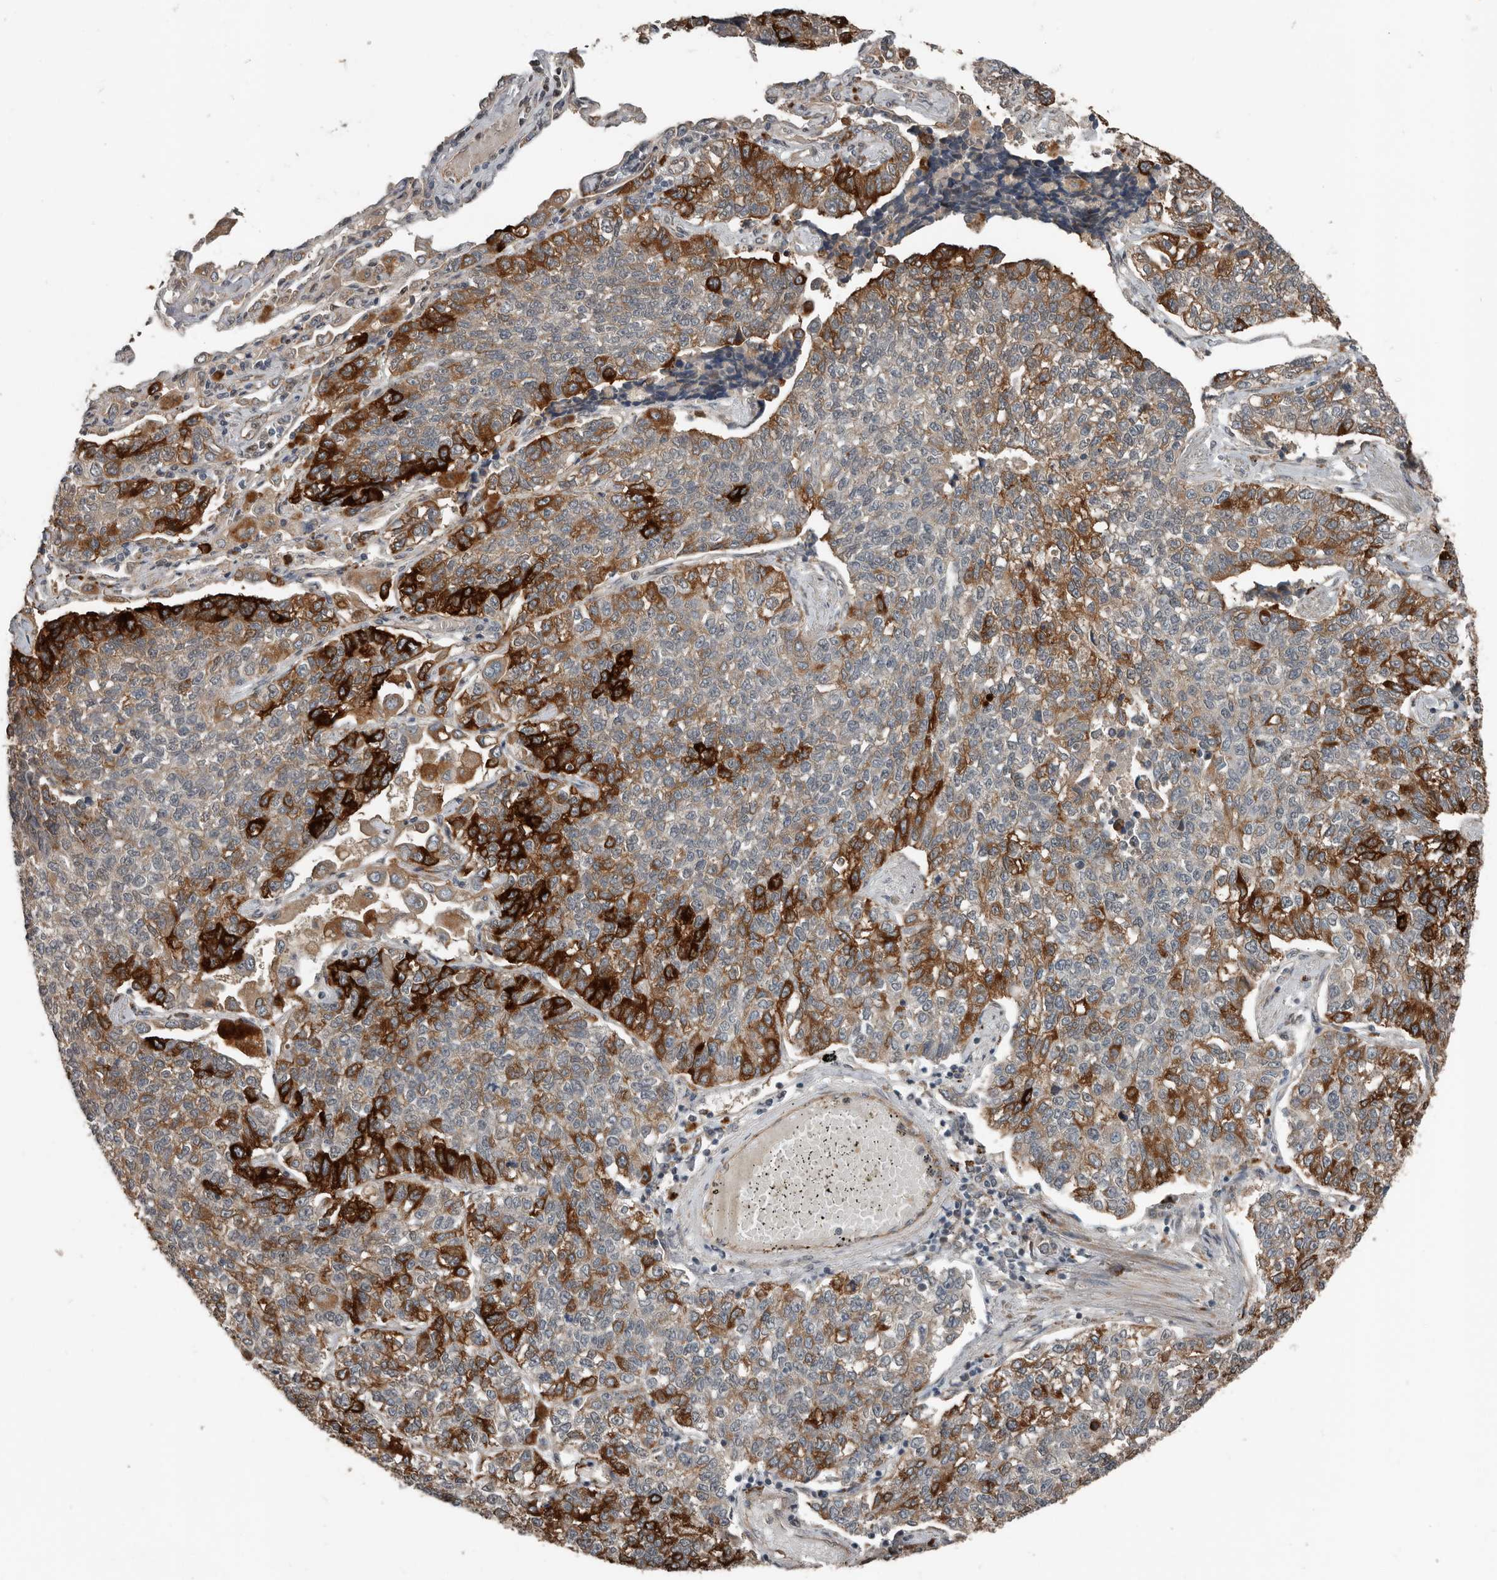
{"staining": {"intensity": "strong", "quantity": "25%-75%", "location": "cytoplasmic/membranous"}, "tissue": "lung cancer", "cell_type": "Tumor cells", "image_type": "cancer", "snomed": [{"axis": "morphology", "description": "Adenocarcinoma, NOS"}, {"axis": "topography", "description": "Lung"}], "caption": "High-magnification brightfield microscopy of lung adenocarcinoma stained with DAB (3,3'-diaminobenzidine) (brown) and counterstained with hematoxylin (blue). tumor cells exhibit strong cytoplasmic/membranous positivity is appreciated in about25%-75% of cells.", "gene": "YOD1", "patient": {"sex": "male", "age": 49}}